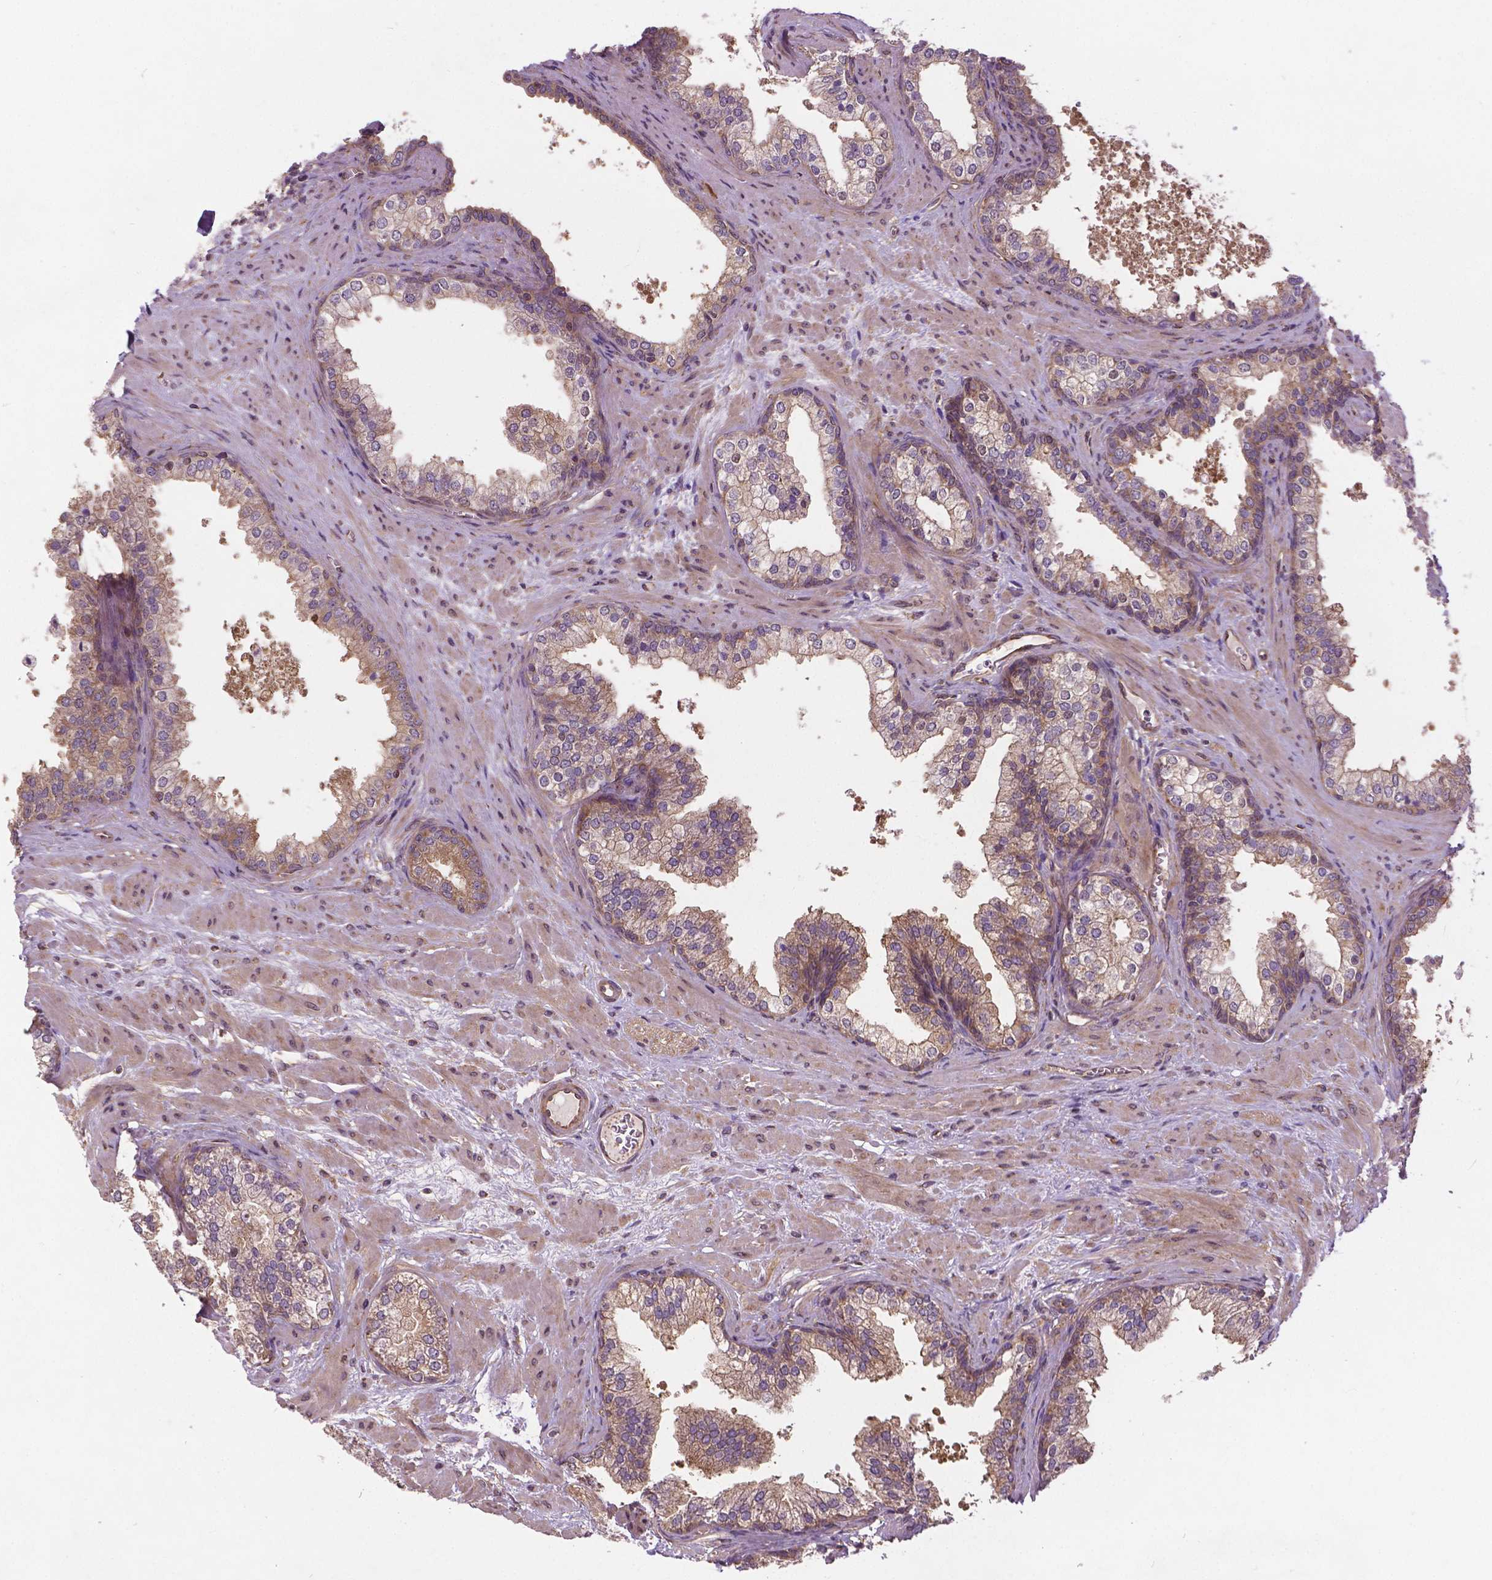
{"staining": {"intensity": "moderate", "quantity": "<25%", "location": "cytoplasmic/membranous"}, "tissue": "prostate", "cell_type": "Glandular cells", "image_type": "normal", "snomed": [{"axis": "morphology", "description": "Normal tissue, NOS"}, {"axis": "topography", "description": "Prostate"}], "caption": "Glandular cells display low levels of moderate cytoplasmic/membranous expression in about <25% of cells in normal human prostate.", "gene": "MZT1", "patient": {"sex": "male", "age": 79}}